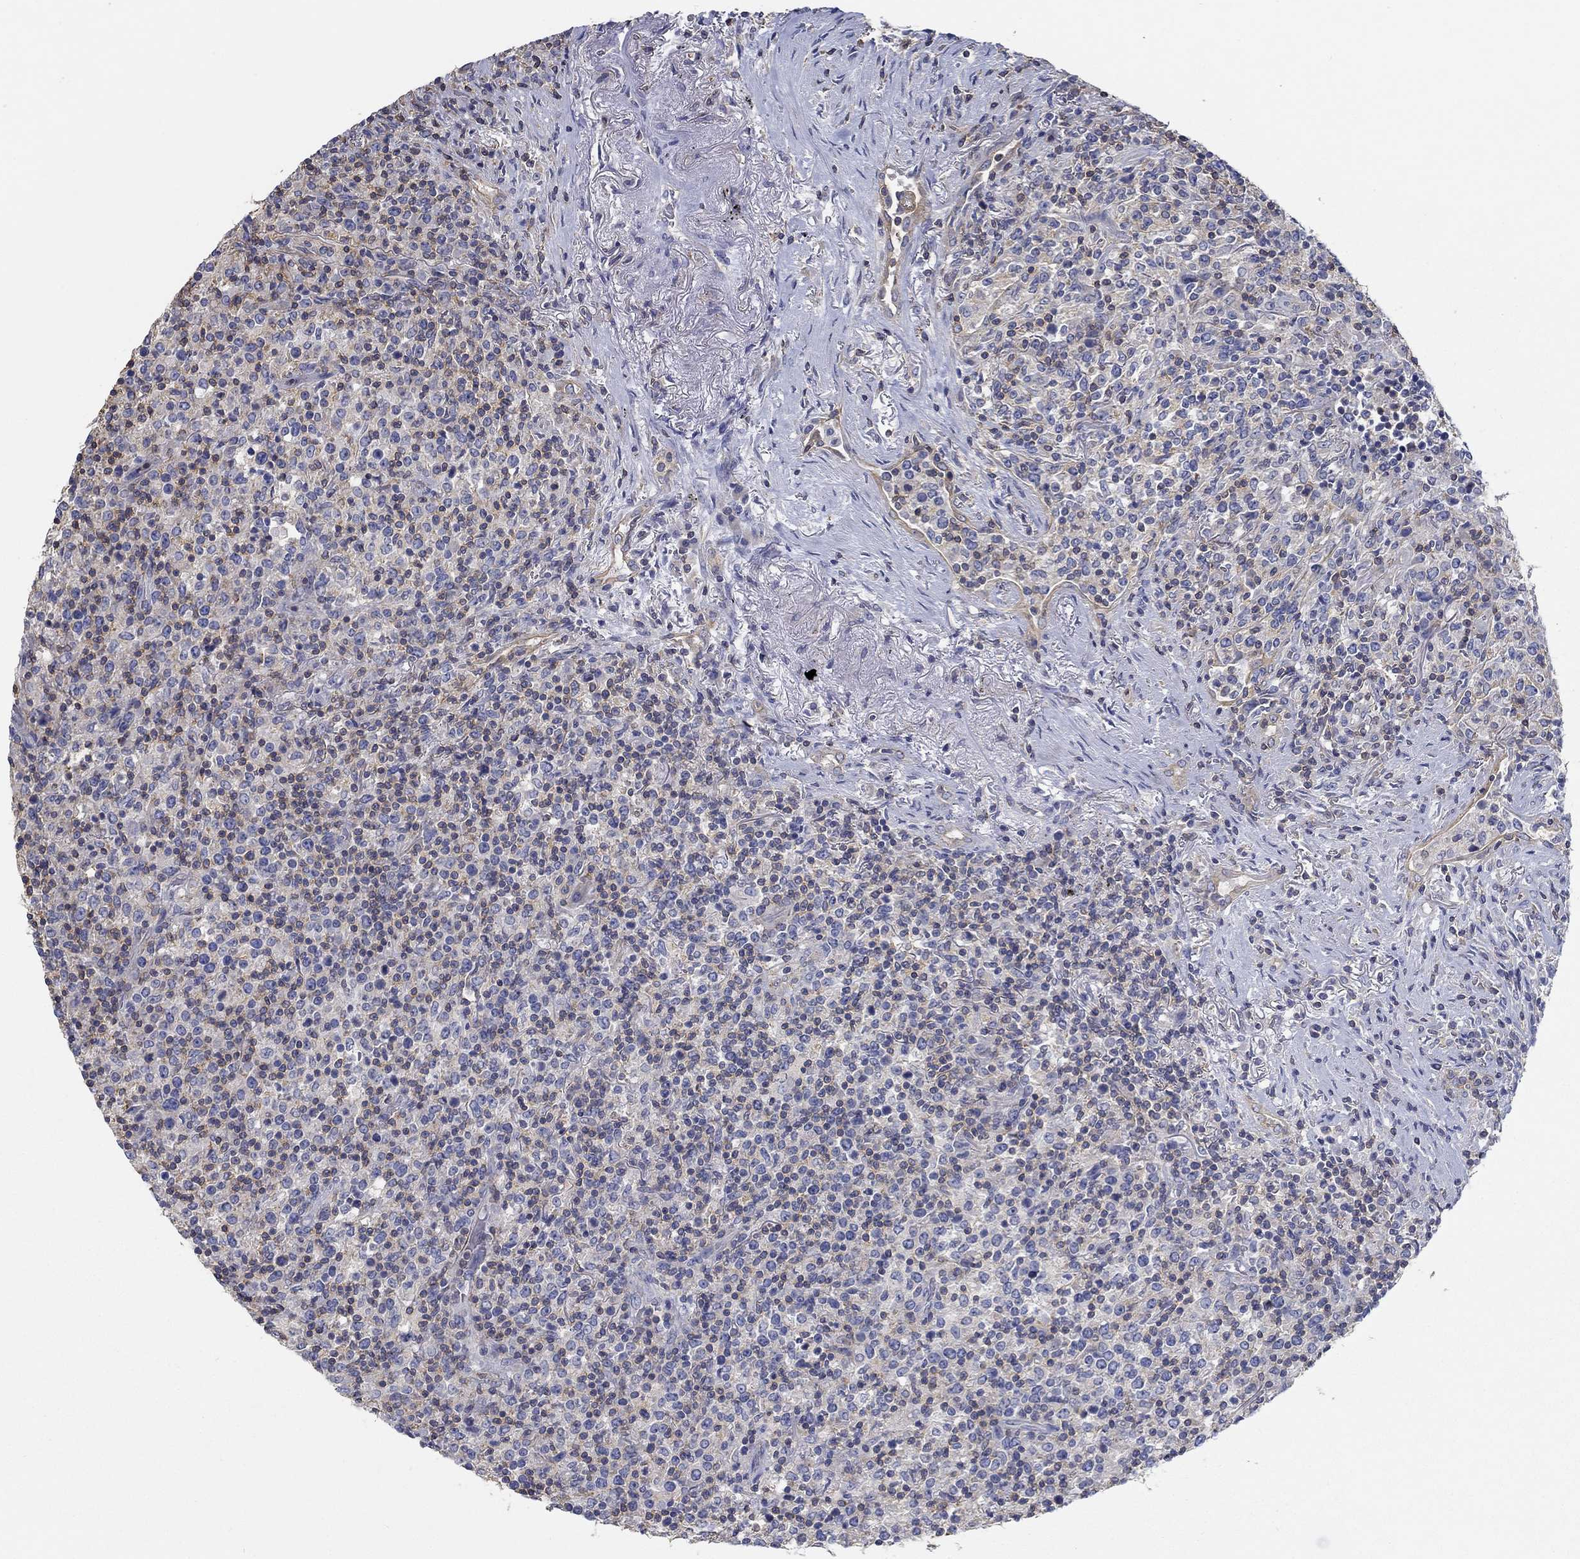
{"staining": {"intensity": "negative", "quantity": "none", "location": "none"}, "tissue": "lymphoma", "cell_type": "Tumor cells", "image_type": "cancer", "snomed": [{"axis": "morphology", "description": "Malignant lymphoma, non-Hodgkin's type, High grade"}, {"axis": "topography", "description": "Lung"}], "caption": "Tumor cells show no significant expression in malignant lymphoma, non-Hodgkin's type (high-grade).", "gene": "BBOF1", "patient": {"sex": "male", "age": 79}}